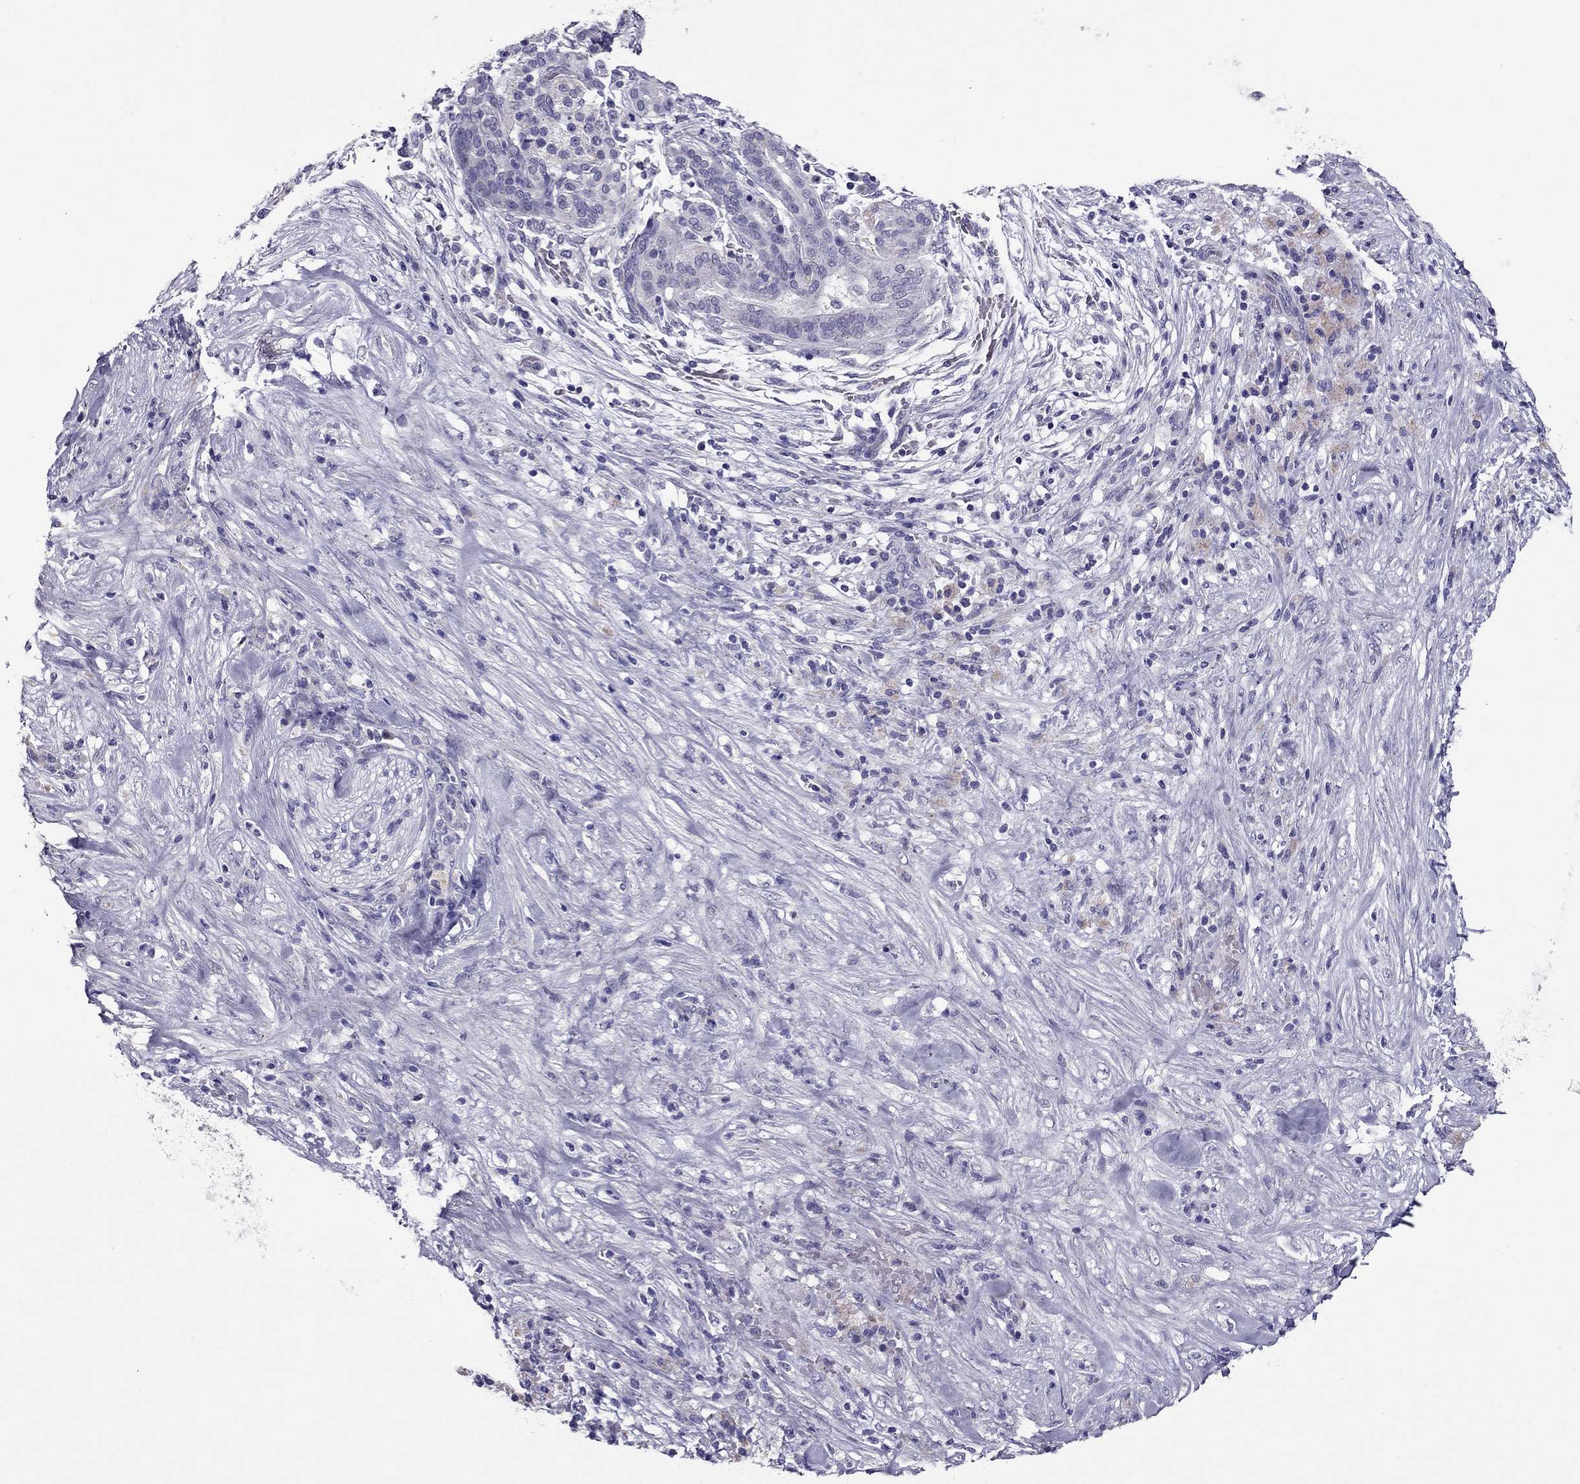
{"staining": {"intensity": "negative", "quantity": "none", "location": "none"}, "tissue": "pancreatic cancer", "cell_type": "Tumor cells", "image_type": "cancer", "snomed": [{"axis": "morphology", "description": "Adenocarcinoma, NOS"}, {"axis": "topography", "description": "Pancreas"}], "caption": "DAB immunohistochemical staining of human pancreatic cancer (adenocarcinoma) reveals no significant positivity in tumor cells.", "gene": "MYBPH", "patient": {"sex": "male", "age": 44}}